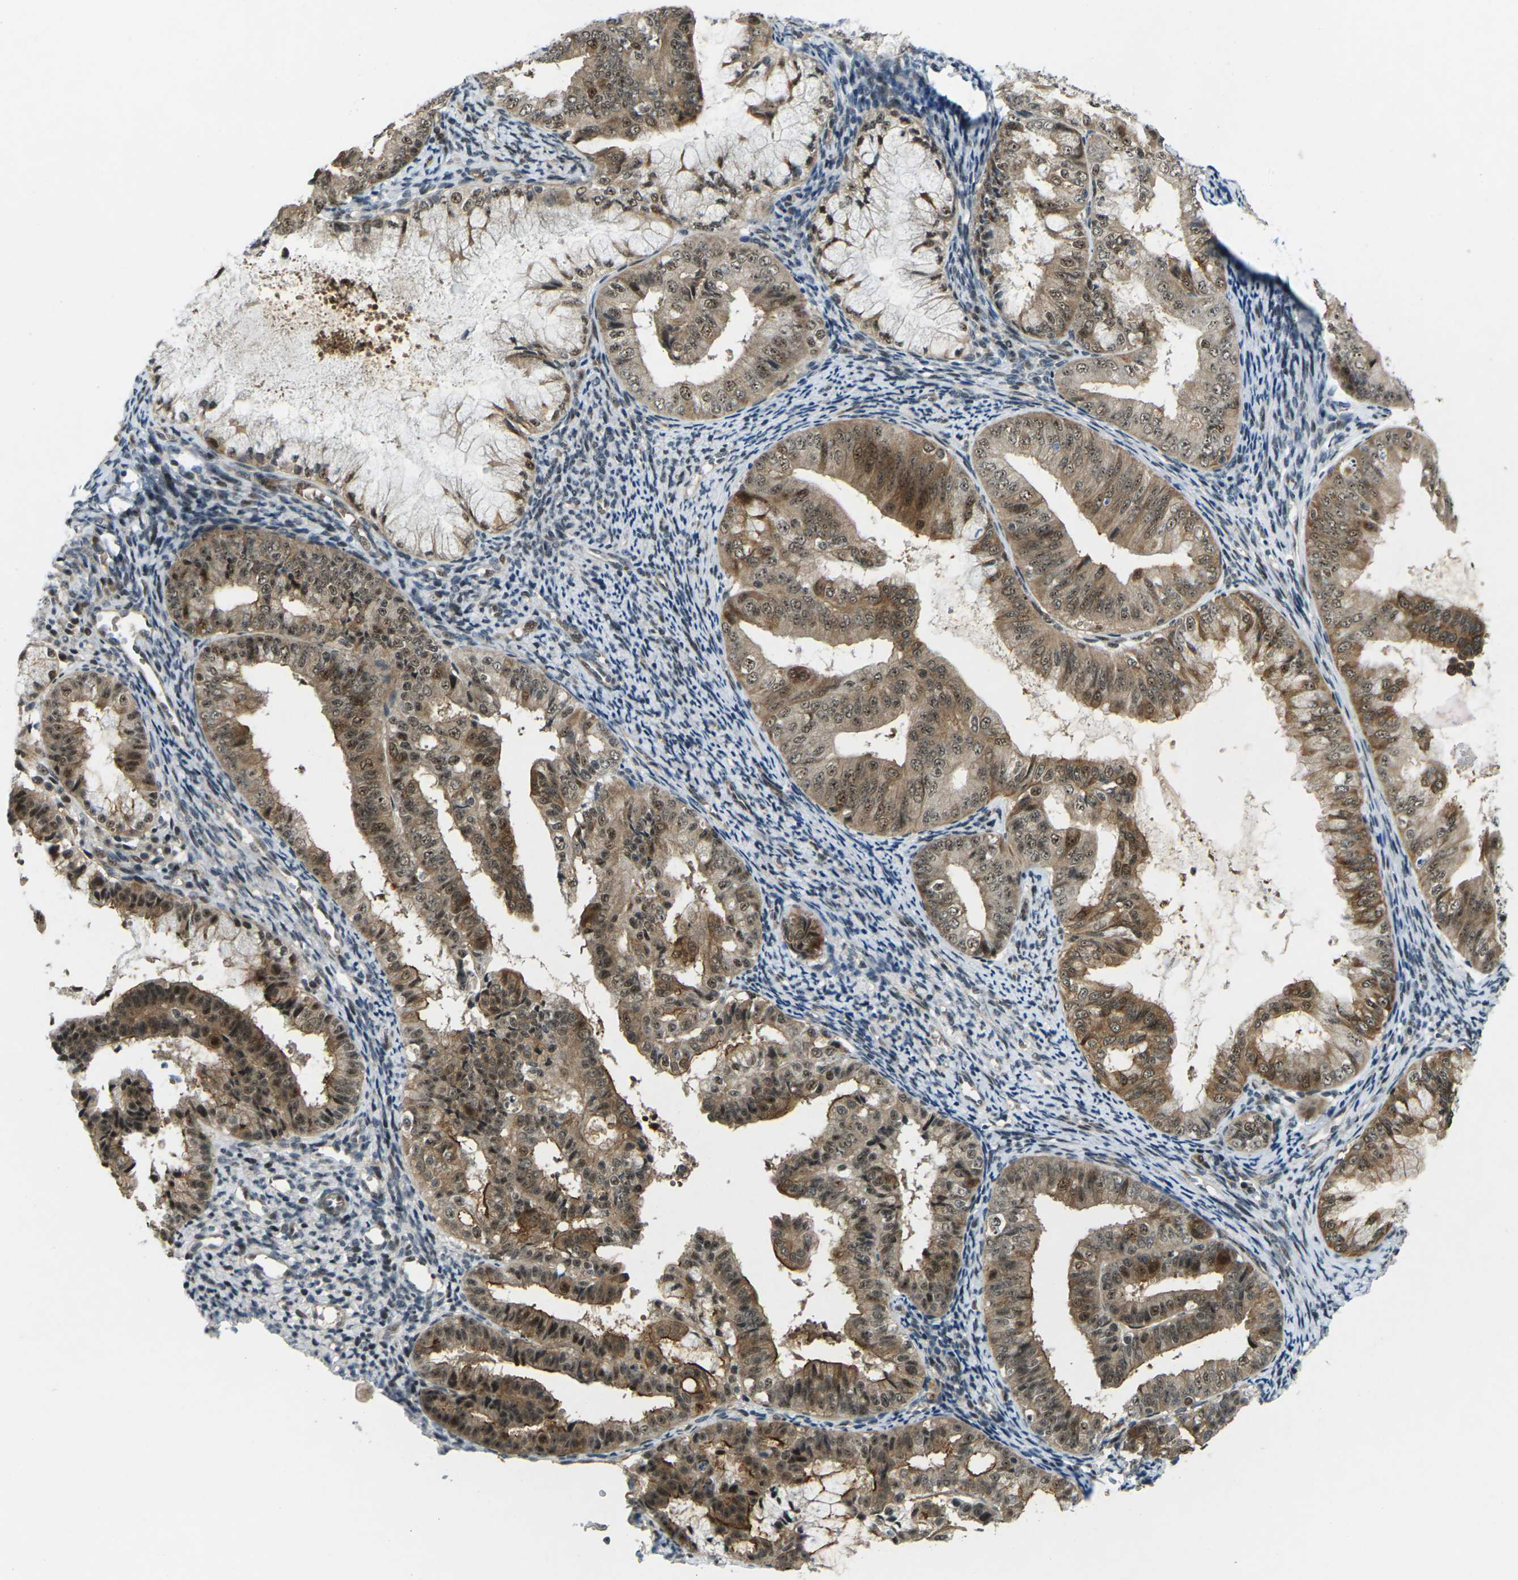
{"staining": {"intensity": "moderate", "quantity": ">75%", "location": "cytoplasmic/membranous,nuclear"}, "tissue": "endometrial cancer", "cell_type": "Tumor cells", "image_type": "cancer", "snomed": [{"axis": "morphology", "description": "Adenocarcinoma, NOS"}, {"axis": "topography", "description": "Endometrium"}], "caption": "Adenocarcinoma (endometrial) stained with a protein marker exhibits moderate staining in tumor cells.", "gene": "UBE2S", "patient": {"sex": "female", "age": 63}}